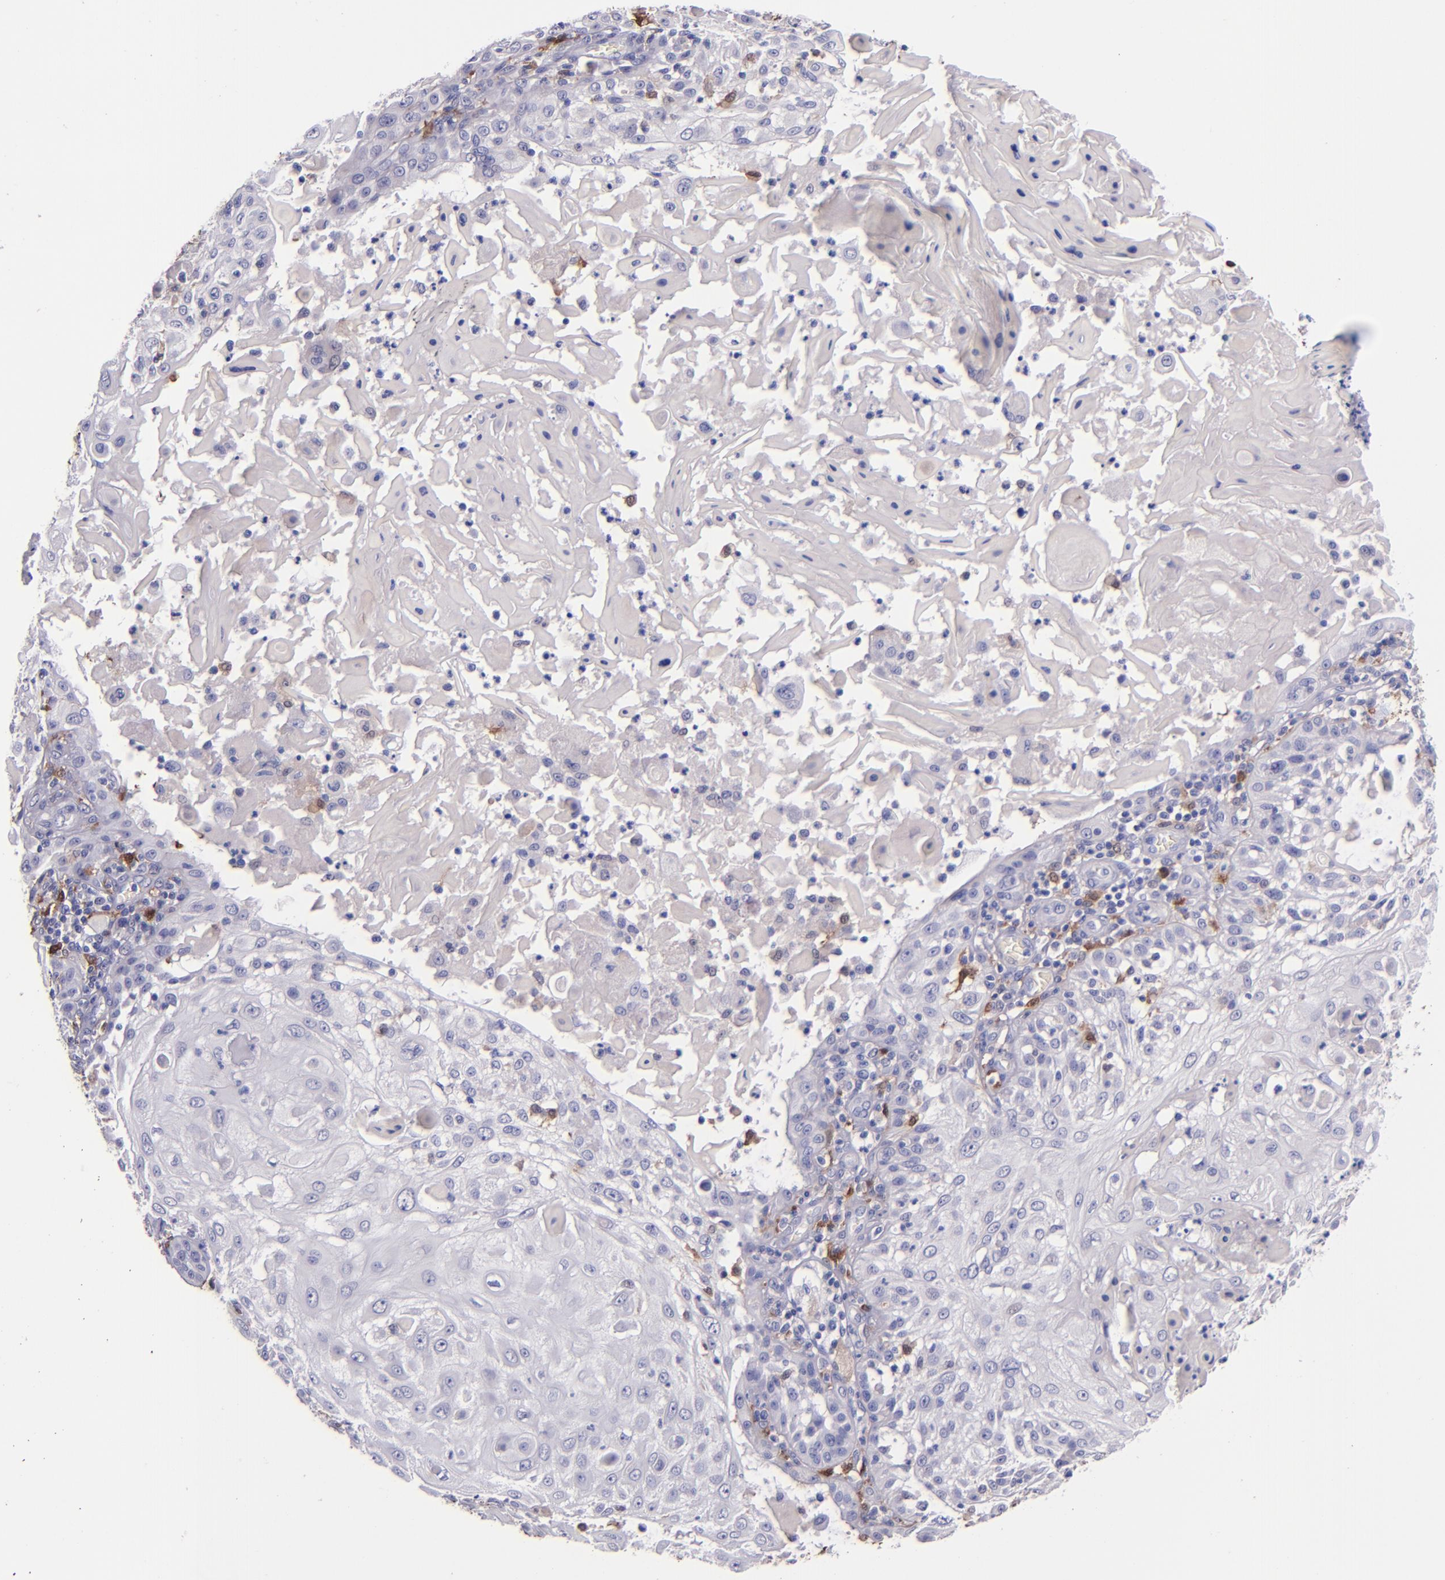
{"staining": {"intensity": "negative", "quantity": "none", "location": "none"}, "tissue": "skin cancer", "cell_type": "Tumor cells", "image_type": "cancer", "snomed": [{"axis": "morphology", "description": "Squamous cell carcinoma, NOS"}, {"axis": "topography", "description": "Skin"}], "caption": "An immunohistochemistry (IHC) micrograph of skin squamous cell carcinoma is shown. There is no staining in tumor cells of skin squamous cell carcinoma.", "gene": "F13A1", "patient": {"sex": "female", "age": 89}}